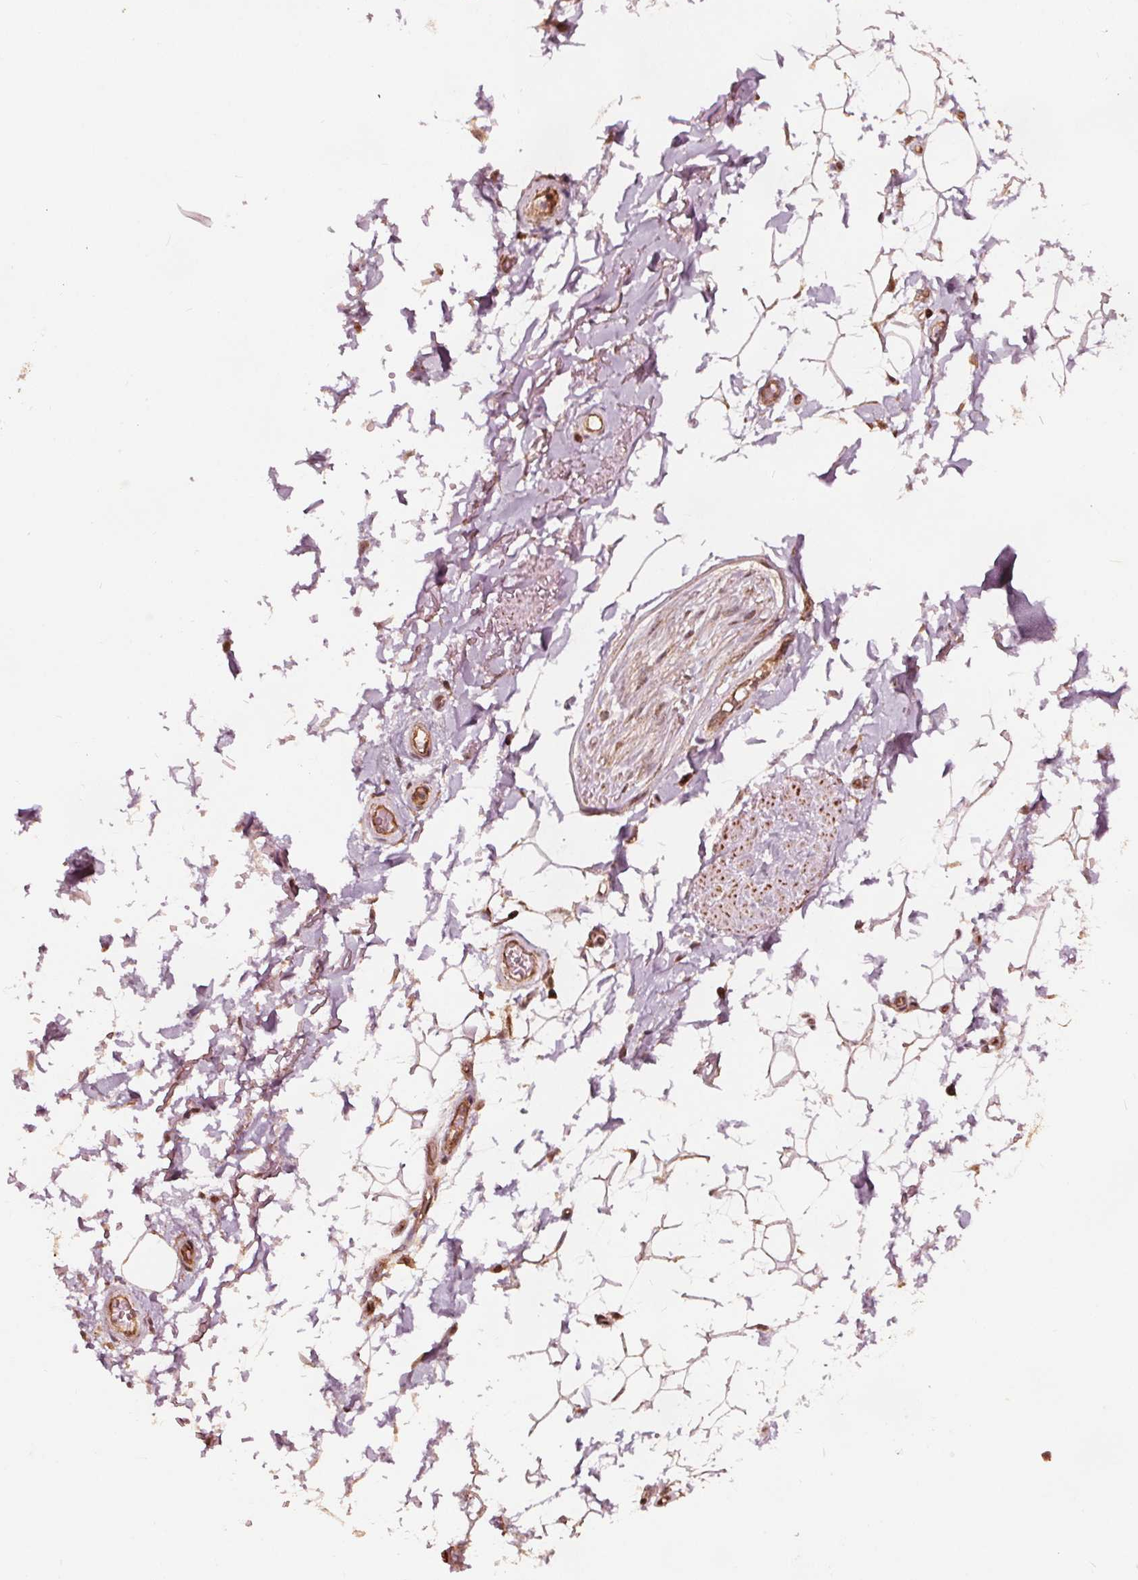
{"staining": {"intensity": "strong", "quantity": ">75%", "location": "cytoplasmic/membranous"}, "tissue": "adipose tissue", "cell_type": "Adipocytes", "image_type": "normal", "snomed": [{"axis": "morphology", "description": "Normal tissue, NOS"}, {"axis": "topography", "description": "Anal"}, {"axis": "topography", "description": "Peripheral nerve tissue"}], "caption": "This is an image of immunohistochemistry (IHC) staining of normal adipose tissue, which shows strong expression in the cytoplasmic/membranous of adipocytes.", "gene": "AIP", "patient": {"sex": "male", "age": 53}}